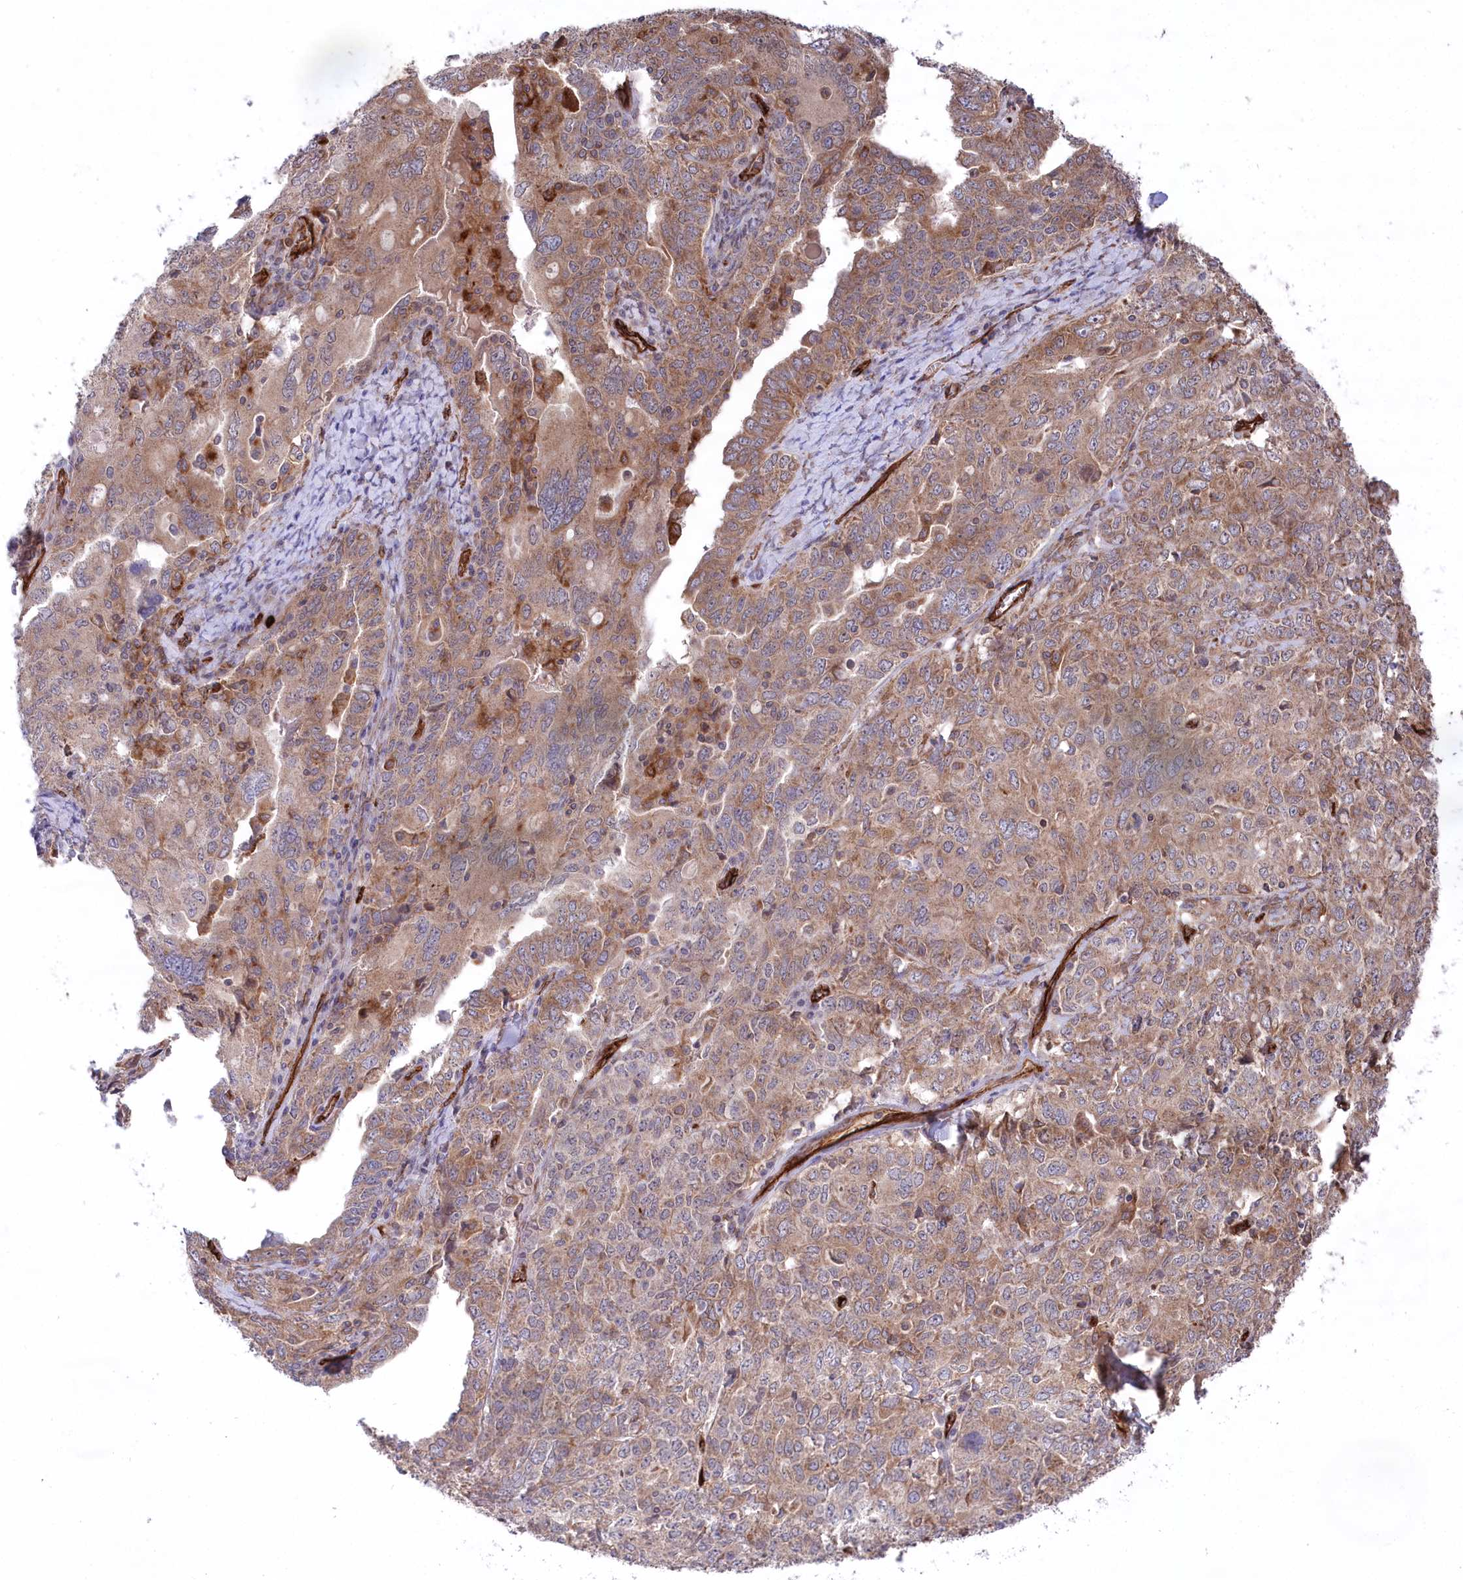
{"staining": {"intensity": "moderate", "quantity": ">75%", "location": "cytoplasmic/membranous"}, "tissue": "ovarian cancer", "cell_type": "Tumor cells", "image_type": "cancer", "snomed": [{"axis": "morphology", "description": "Carcinoma, endometroid"}, {"axis": "topography", "description": "Ovary"}], "caption": "Ovarian cancer stained with a protein marker displays moderate staining in tumor cells.", "gene": "MTPAP", "patient": {"sex": "female", "age": 62}}